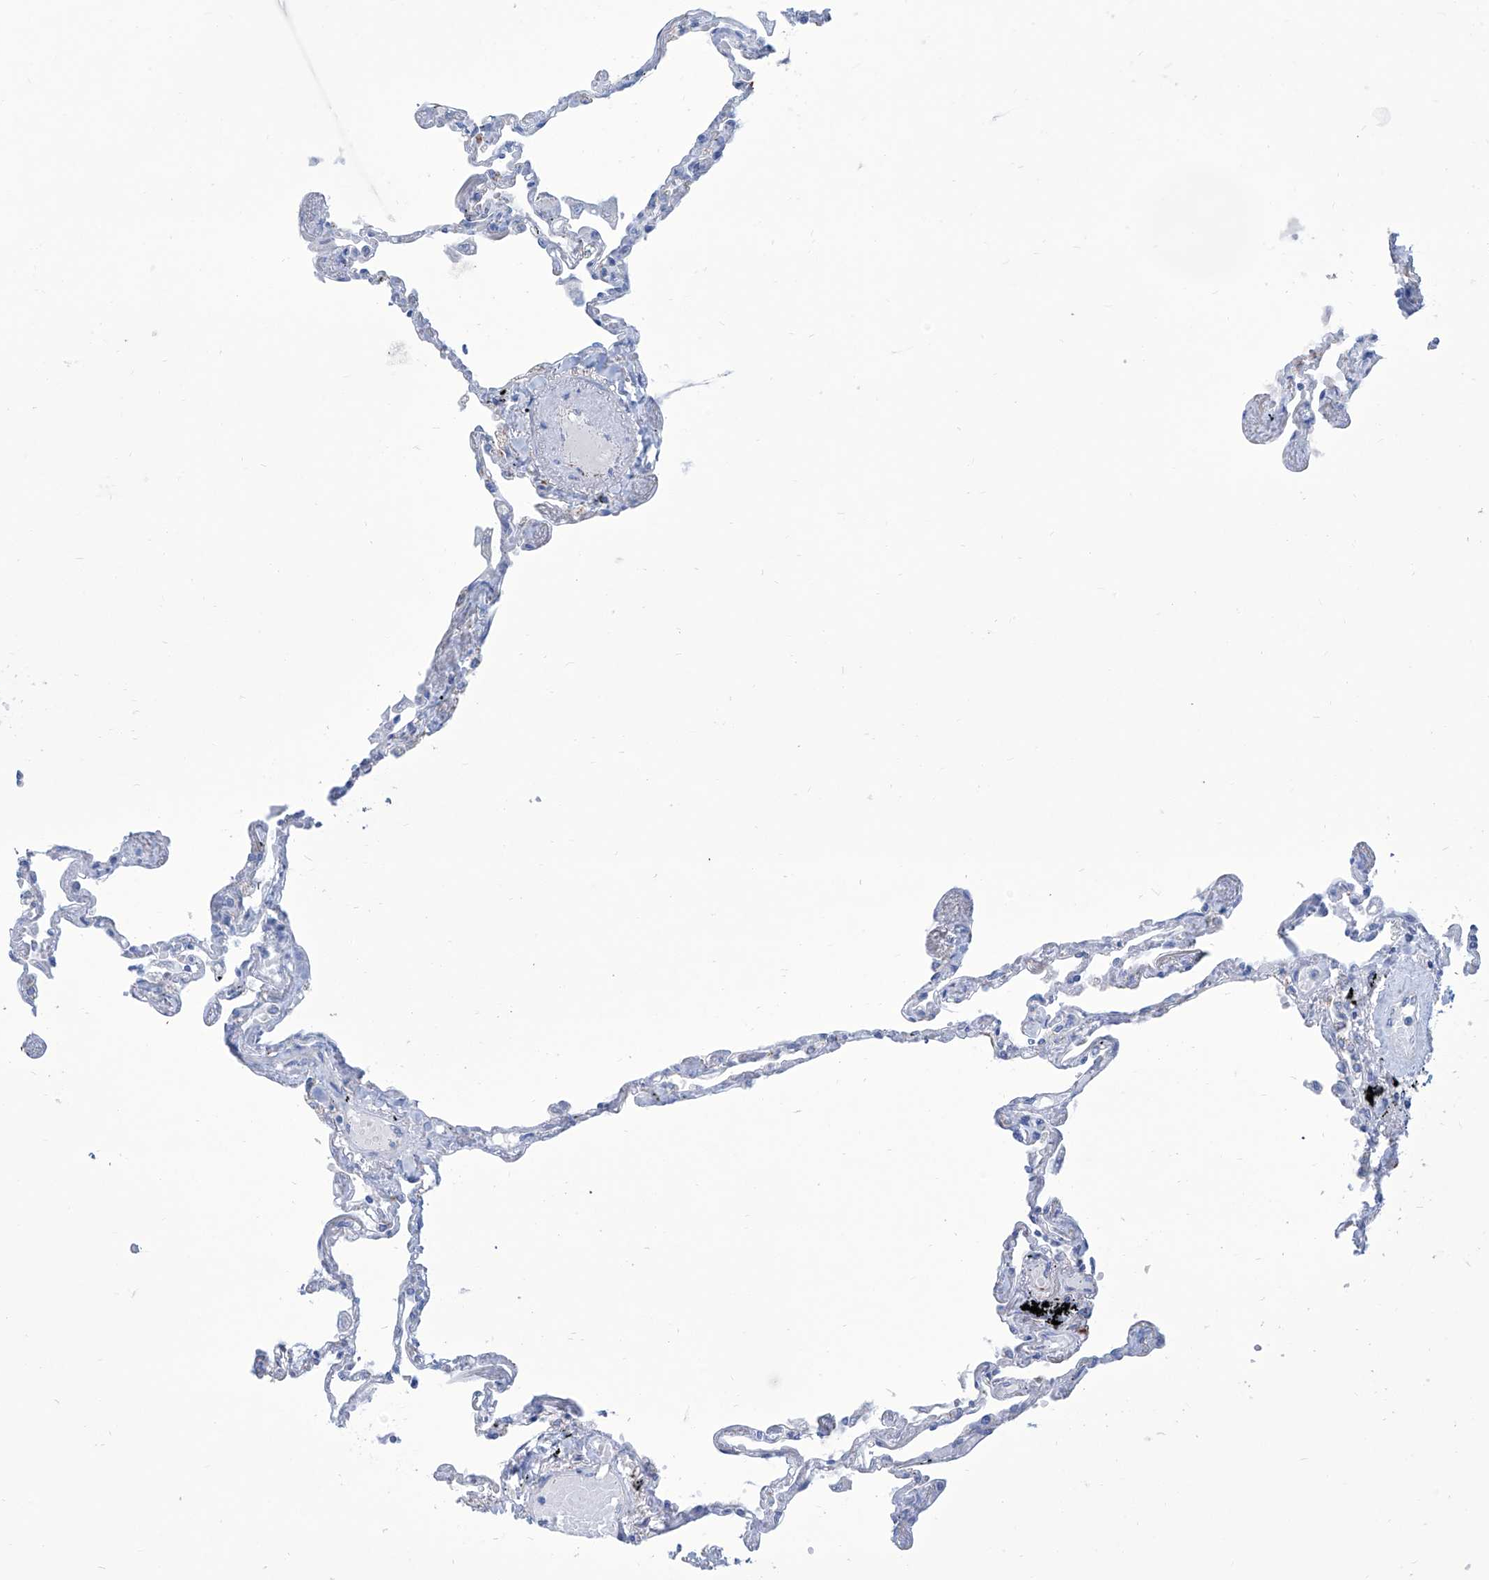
{"staining": {"intensity": "negative", "quantity": "none", "location": "none"}, "tissue": "lung", "cell_type": "Alveolar cells", "image_type": "normal", "snomed": [{"axis": "morphology", "description": "Normal tissue, NOS"}, {"axis": "topography", "description": "Lung"}], "caption": "Protein analysis of unremarkable lung shows no significant positivity in alveolar cells.", "gene": "ALDH6A1", "patient": {"sex": "female", "age": 67}}